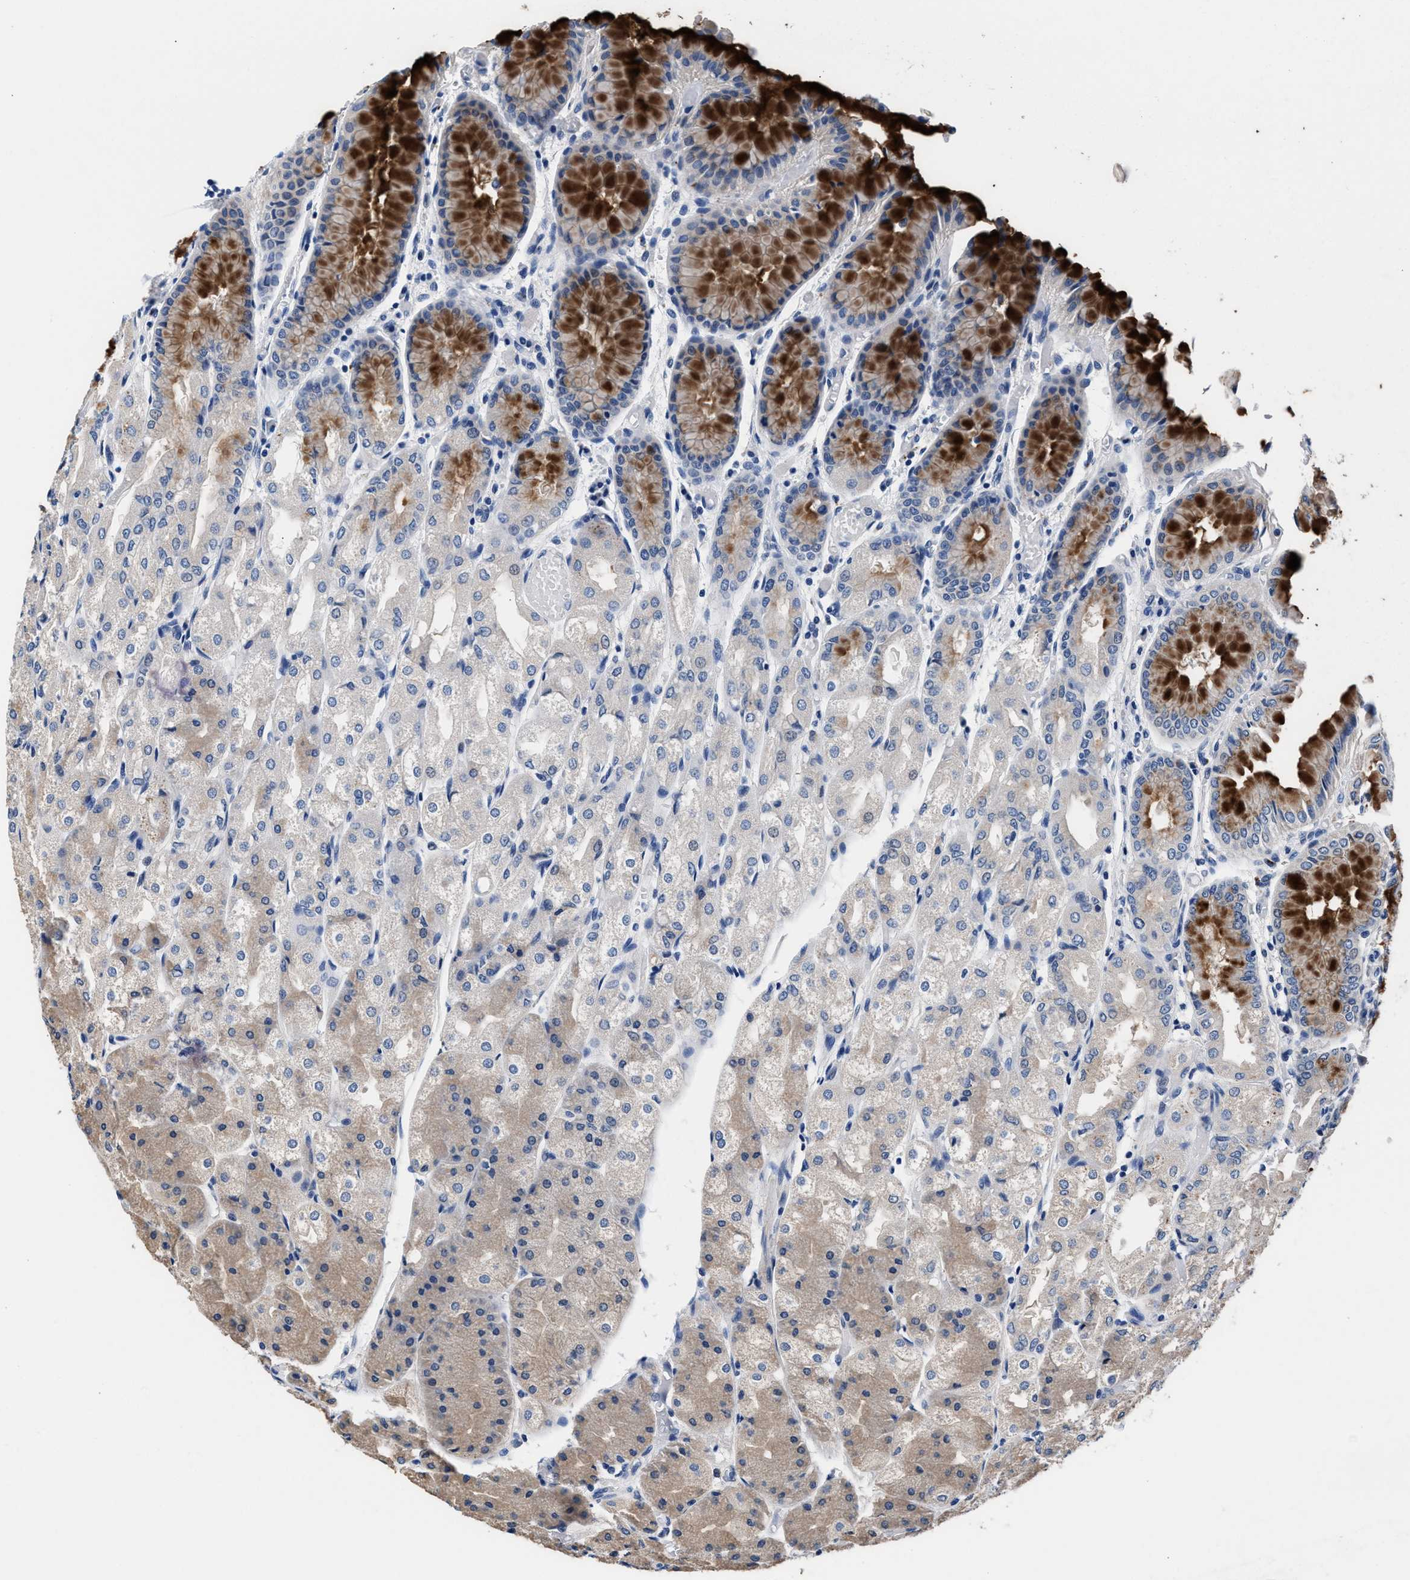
{"staining": {"intensity": "moderate", "quantity": "25%-75%", "location": "cytoplasmic/membranous"}, "tissue": "stomach", "cell_type": "Glandular cells", "image_type": "normal", "snomed": [{"axis": "morphology", "description": "Normal tissue, NOS"}, {"axis": "topography", "description": "Stomach, upper"}], "caption": "There is medium levels of moderate cytoplasmic/membranous positivity in glandular cells of unremarkable stomach, as demonstrated by immunohistochemical staining (brown color).", "gene": "GSTM1", "patient": {"sex": "male", "age": 72}}